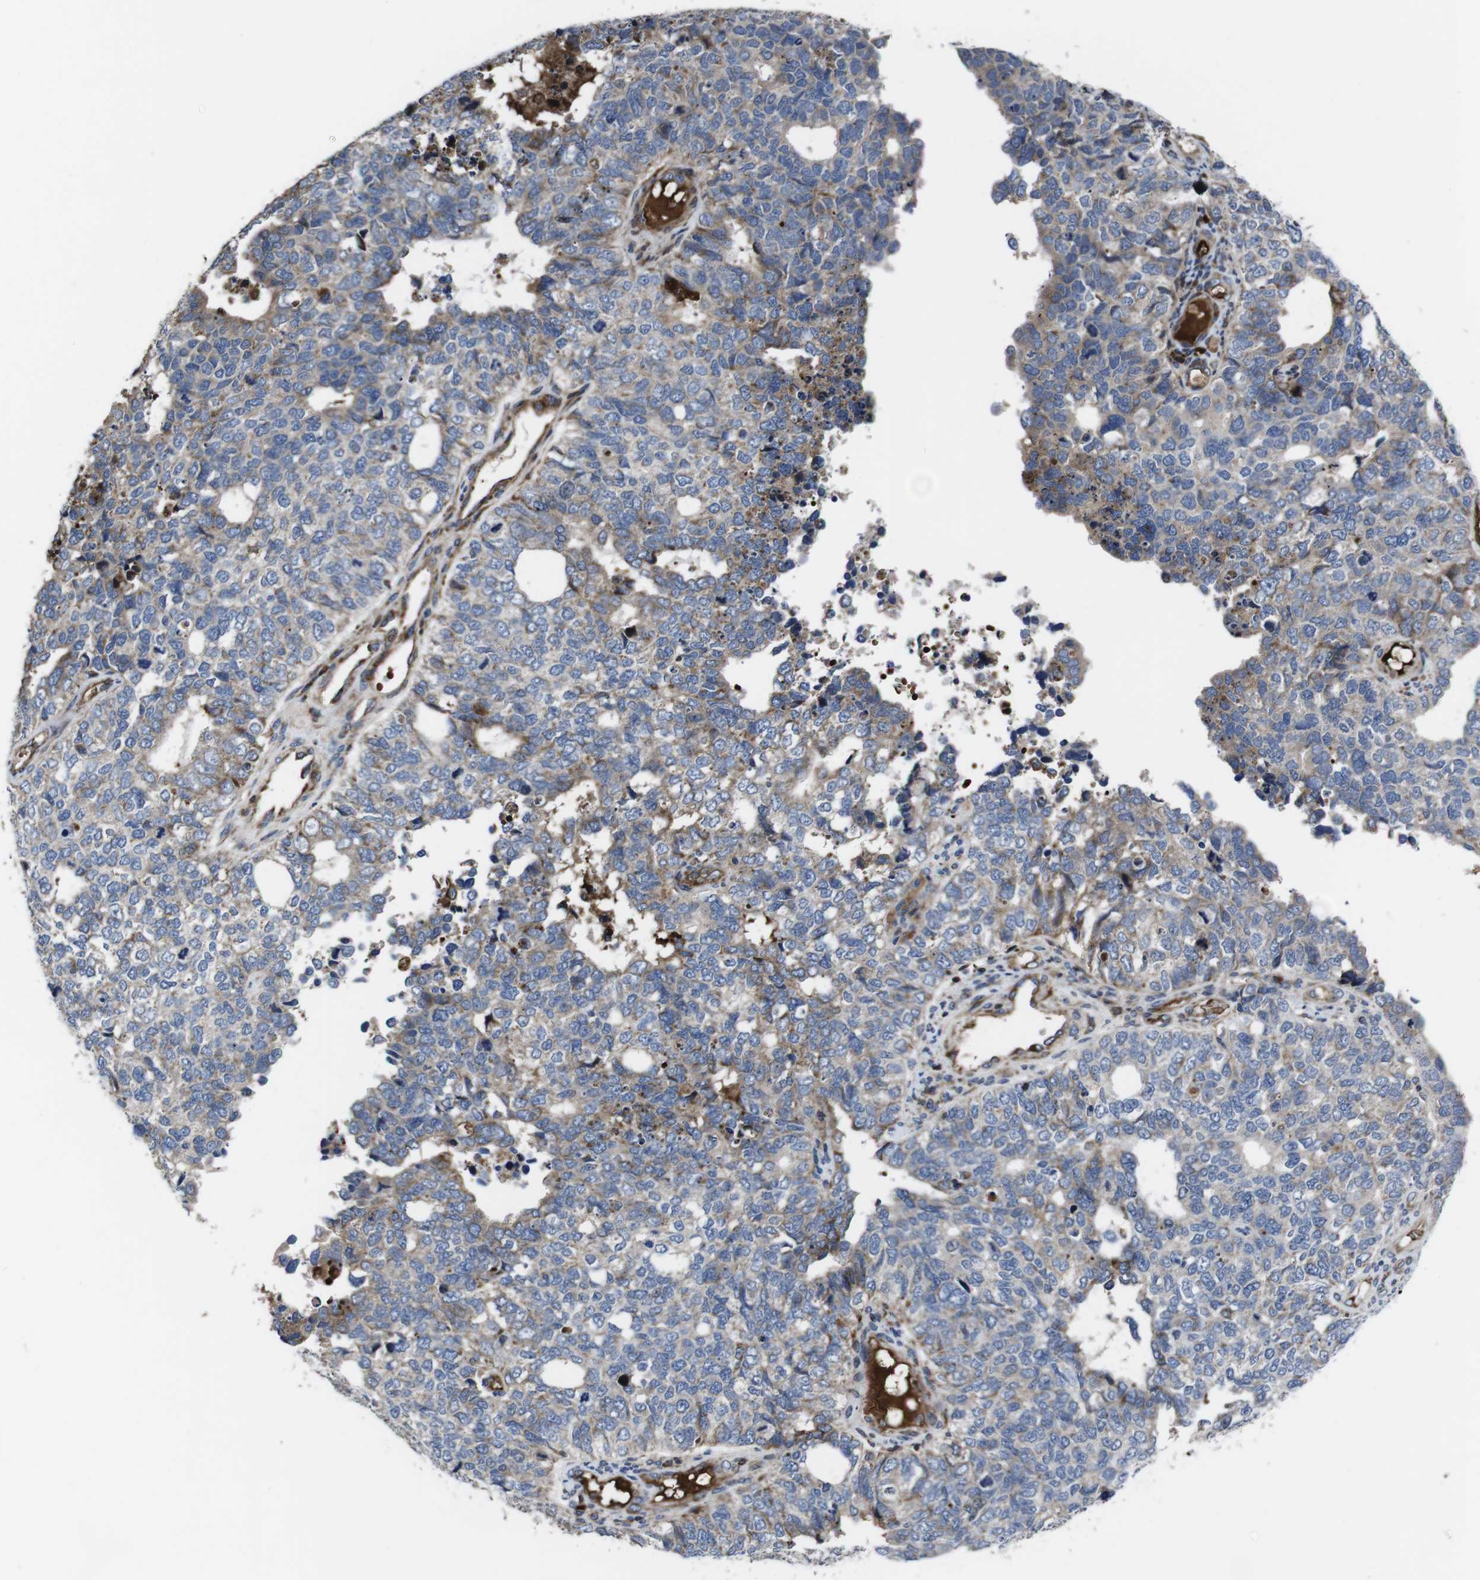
{"staining": {"intensity": "moderate", "quantity": "25%-75%", "location": "cytoplasmic/membranous"}, "tissue": "cervical cancer", "cell_type": "Tumor cells", "image_type": "cancer", "snomed": [{"axis": "morphology", "description": "Squamous cell carcinoma, NOS"}, {"axis": "topography", "description": "Cervix"}], "caption": "The photomicrograph shows a brown stain indicating the presence of a protein in the cytoplasmic/membranous of tumor cells in squamous cell carcinoma (cervical).", "gene": "SMYD3", "patient": {"sex": "female", "age": 63}}